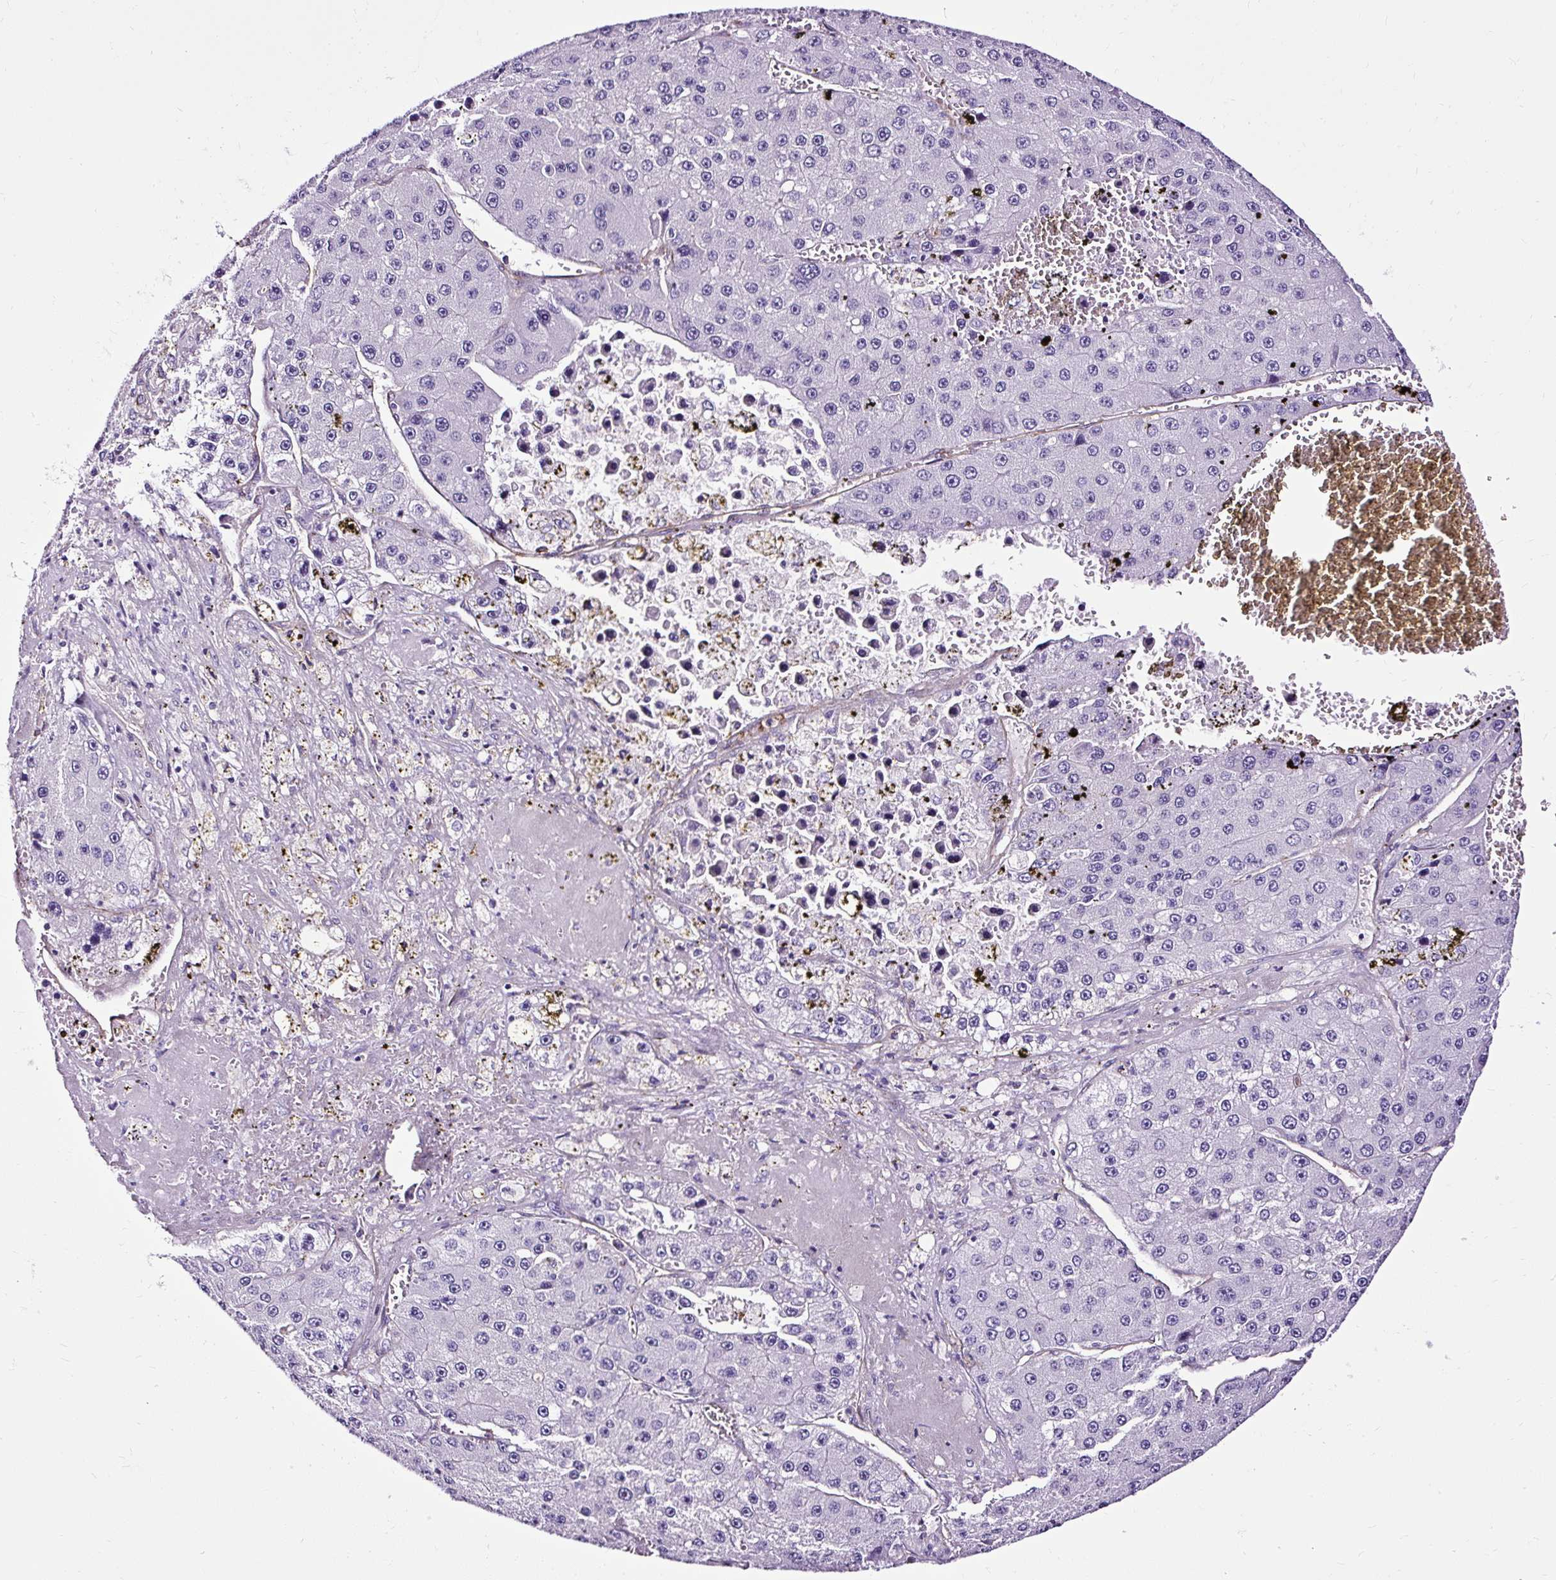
{"staining": {"intensity": "negative", "quantity": "none", "location": "none"}, "tissue": "liver cancer", "cell_type": "Tumor cells", "image_type": "cancer", "snomed": [{"axis": "morphology", "description": "Carcinoma, Hepatocellular, NOS"}, {"axis": "topography", "description": "Liver"}], "caption": "The image shows no staining of tumor cells in liver hepatocellular carcinoma.", "gene": "SLC7A8", "patient": {"sex": "female", "age": 73}}